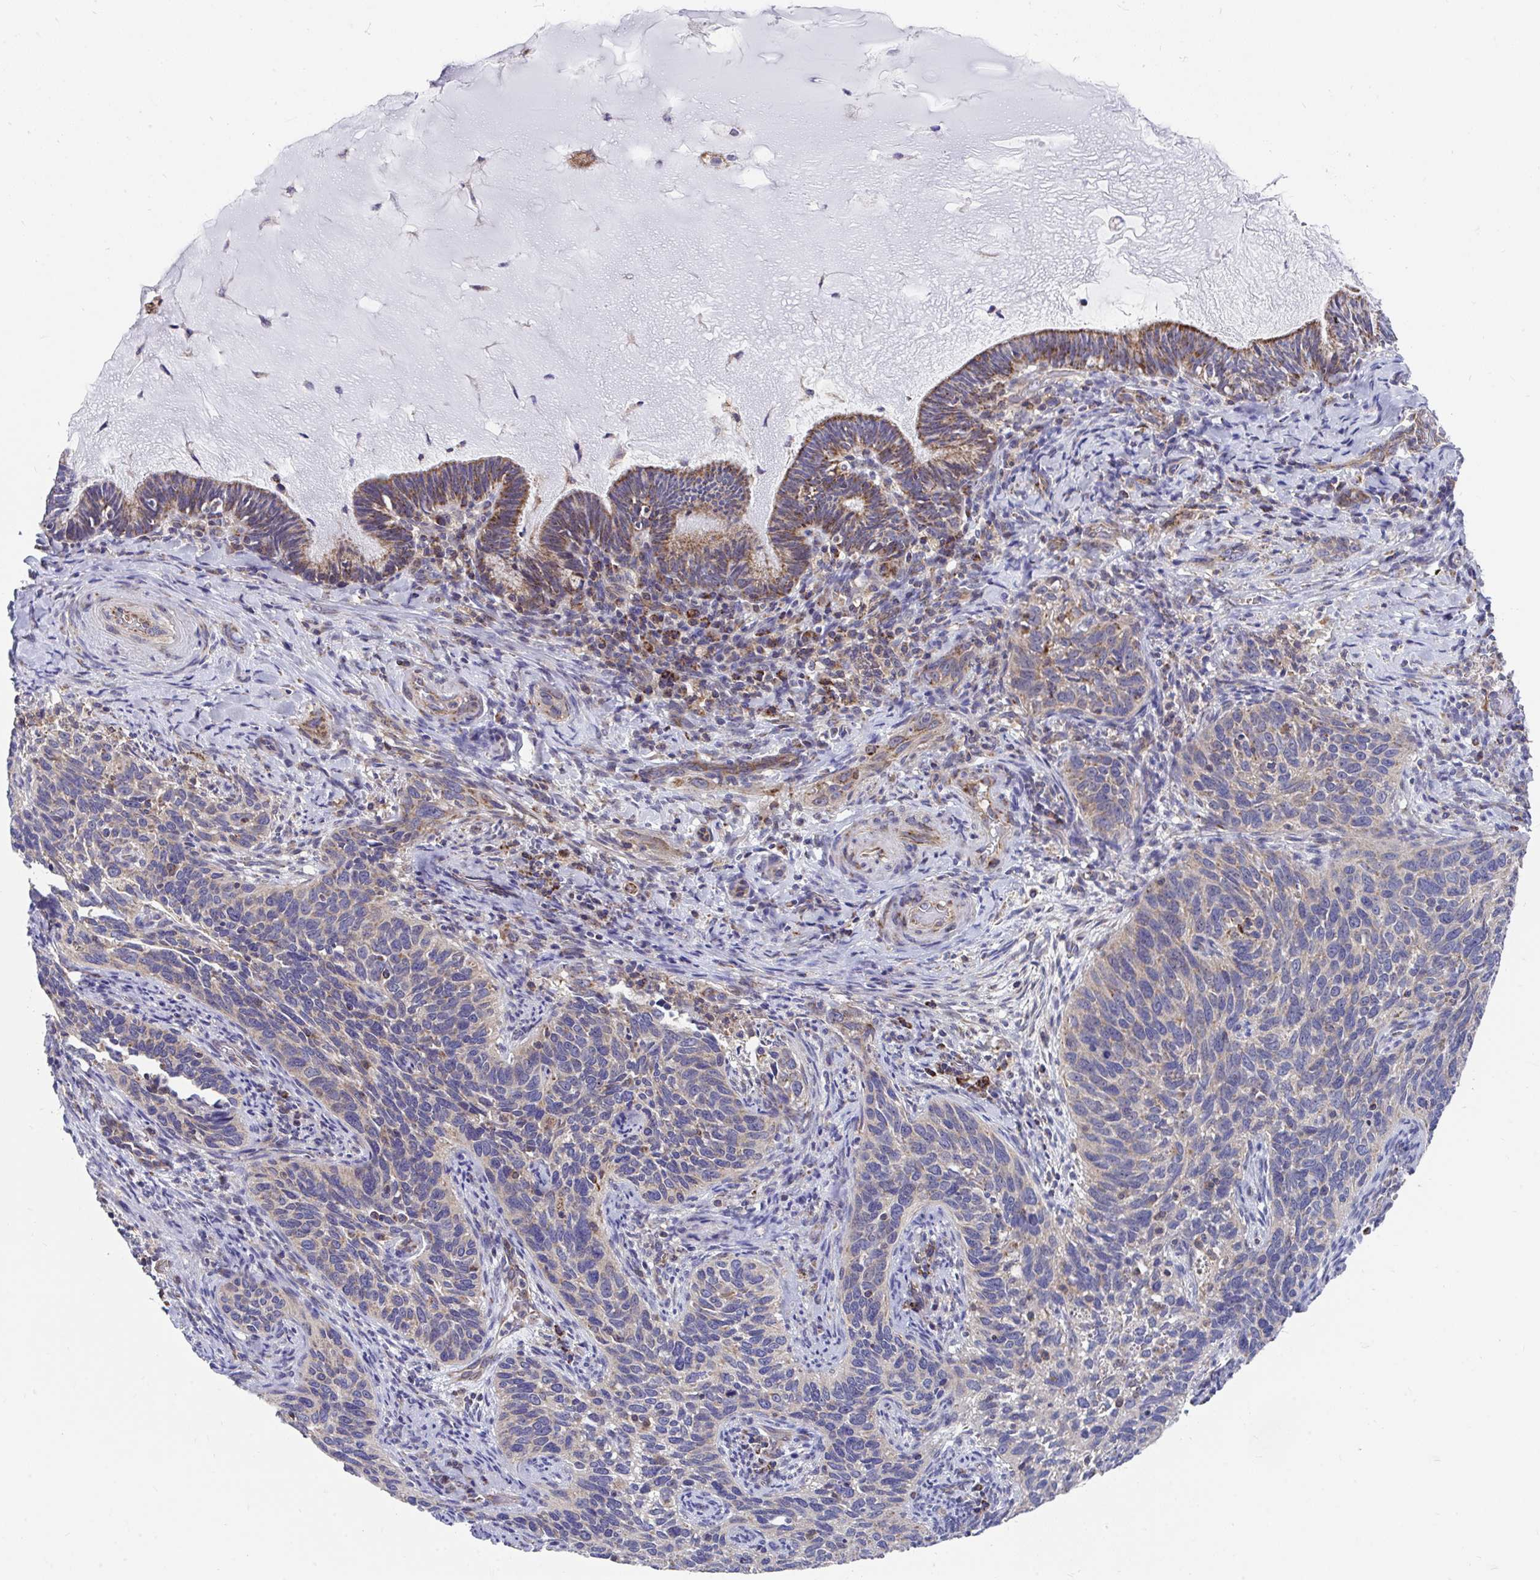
{"staining": {"intensity": "weak", "quantity": "<25%", "location": "cytoplasmic/membranous"}, "tissue": "cervical cancer", "cell_type": "Tumor cells", "image_type": "cancer", "snomed": [{"axis": "morphology", "description": "Squamous cell carcinoma, NOS"}, {"axis": "topography", "description": "Cervix"}], "caption": "There is no significant expression in tumor cells of cervical cancer (squamous cell carcinoma).", "gene": "FHIP1B", "patient": {"sex": "female", "age": 51}}